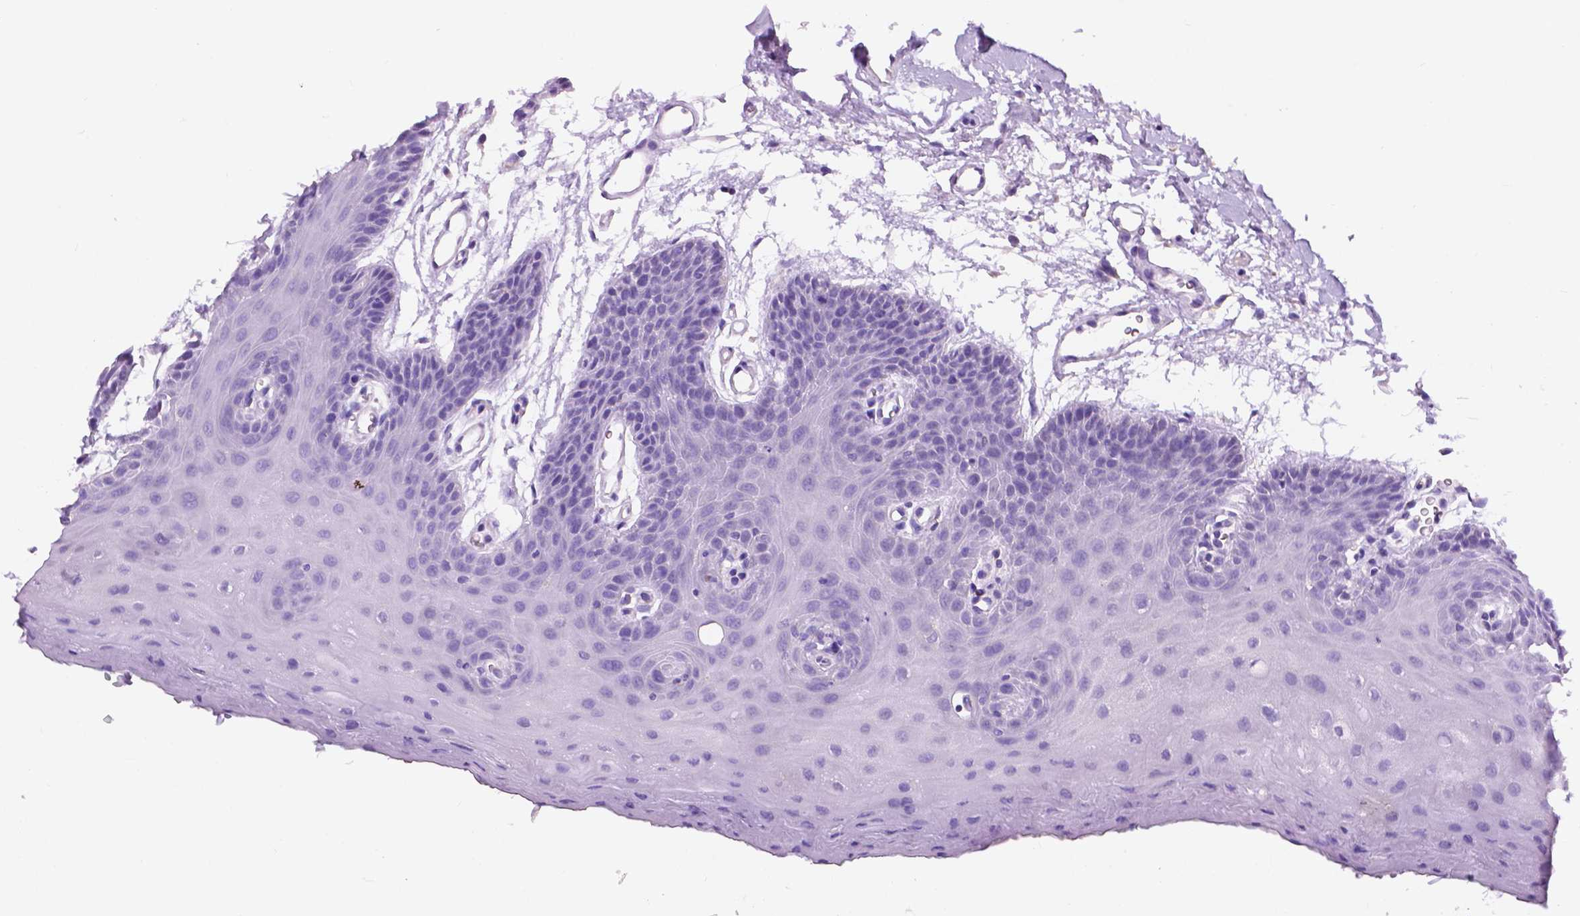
{"staining": {"intensity": "negative", "quantity": "none", "location": "none"}, "tissue": "oral mucosa", "cell_type": "Squamous epithelial cells", "image_type": "normal", "snomed": [{"axis": "morphology", "description": "Normal tissue, NOS"}, {"axis": "morphology", "description": "Squamous cell carcinoma, NOS"}, {"axis": "topography", "description": "Oral tissue"}, {"axis": "topography", "description": "Head-Neck"}], "caption": "This is a micrograph of immunohistochemistry (IHC) staining of unremarkable oral mucosa, which shows no positivity in squamous epithelial cells. (IHC, brightfield microscopy, high magnification).", "gene": "TRPV5", "patient": {"sex": "female", "age": 50}}